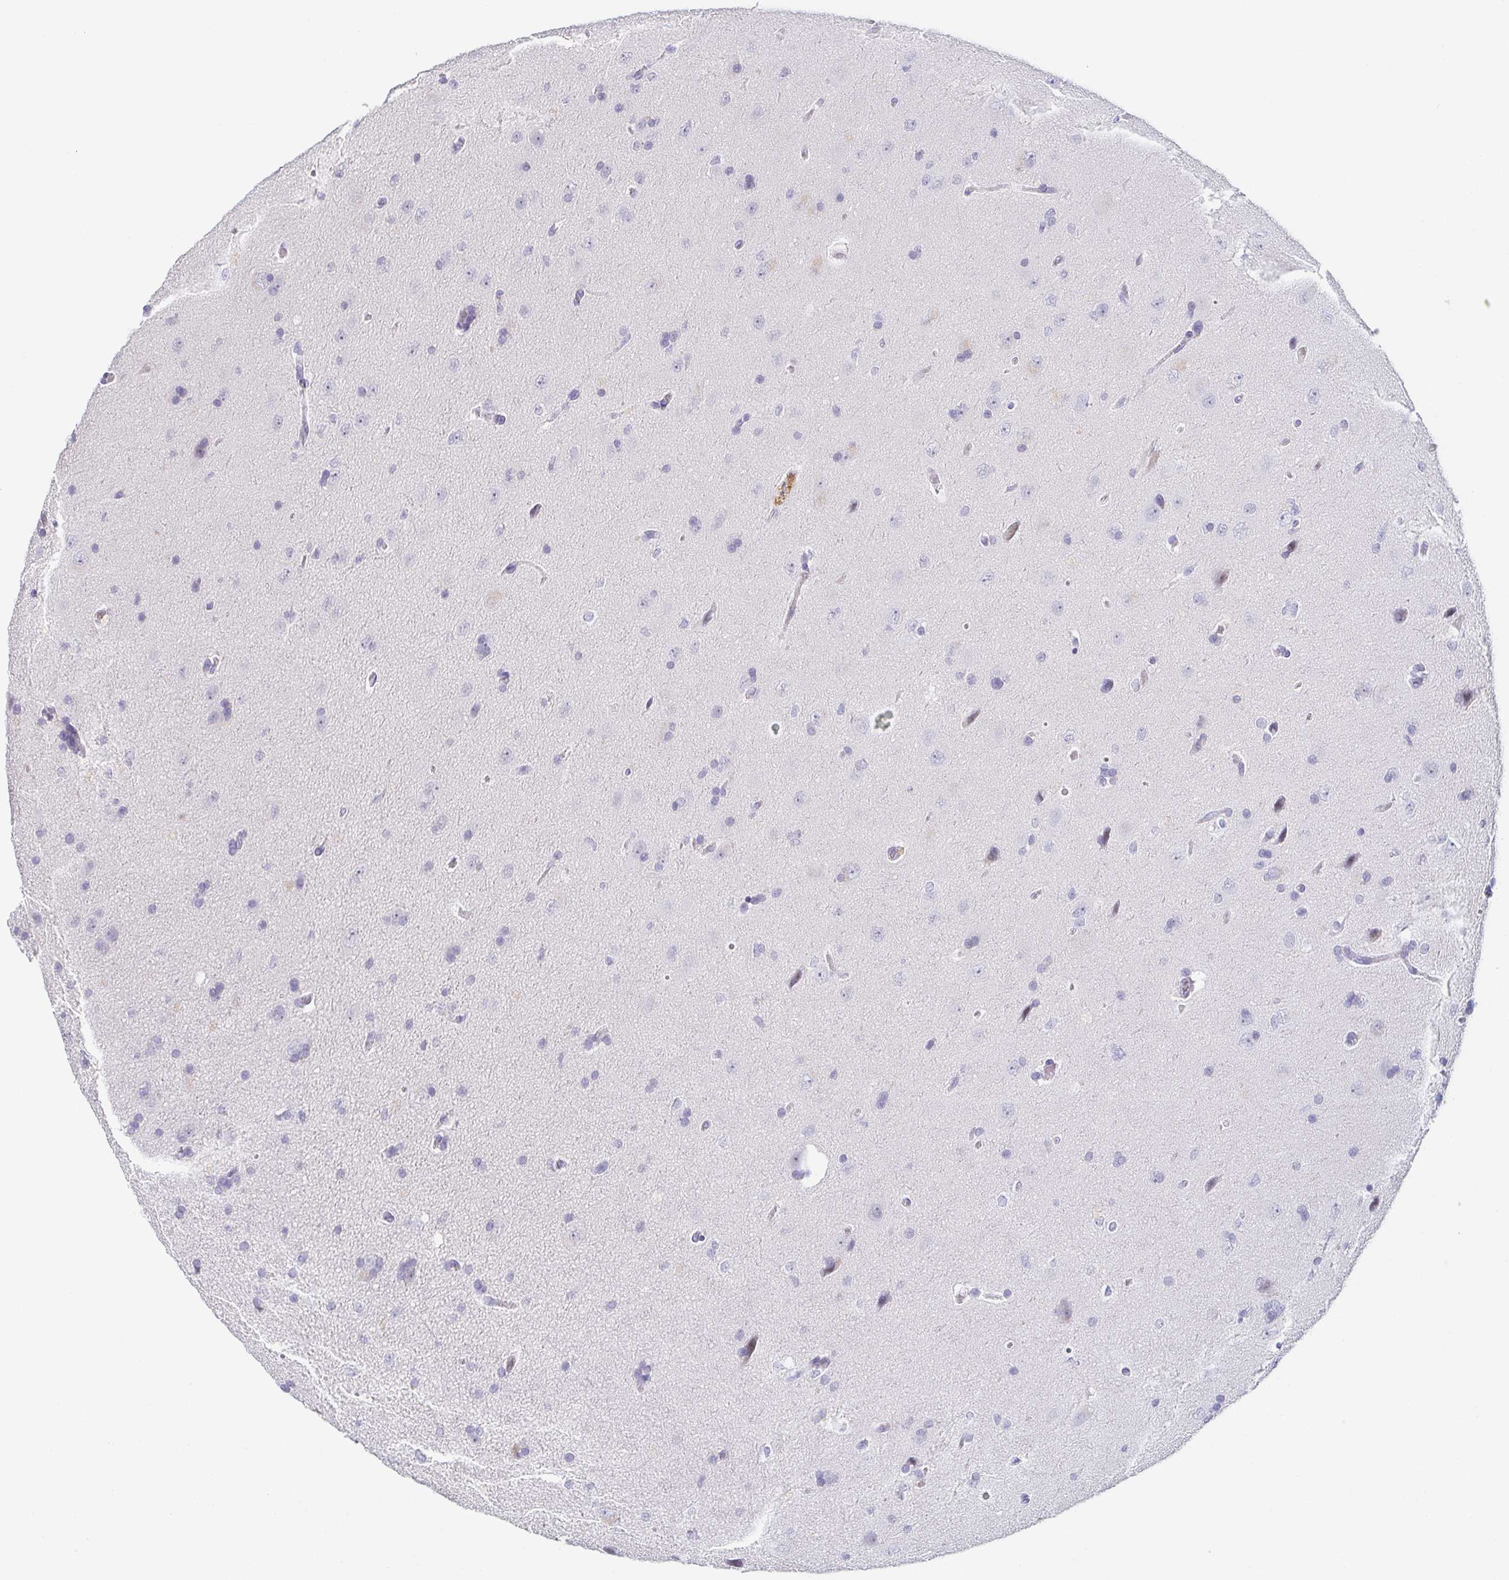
{"staining": {"intensity": "negative", "quantity": "none", "location": "none"}, "tissue": "glioma", "cell_type": "Tumor cells", "image_type": "cancer", "snomed": [{"axis": "morphology", "description": "Glioma, malignant, Low grade"}, {"axis": "topography", "description": "Brain"}], "caption": "DAB immunohistochemical staining of glioma shows no significant expression in tumor cells. (DAB immunohistochemistry (IHC) with hematoxylin counter stain).", "gene": "RHOV", "patient": {"sex": "female", "age": 54}}